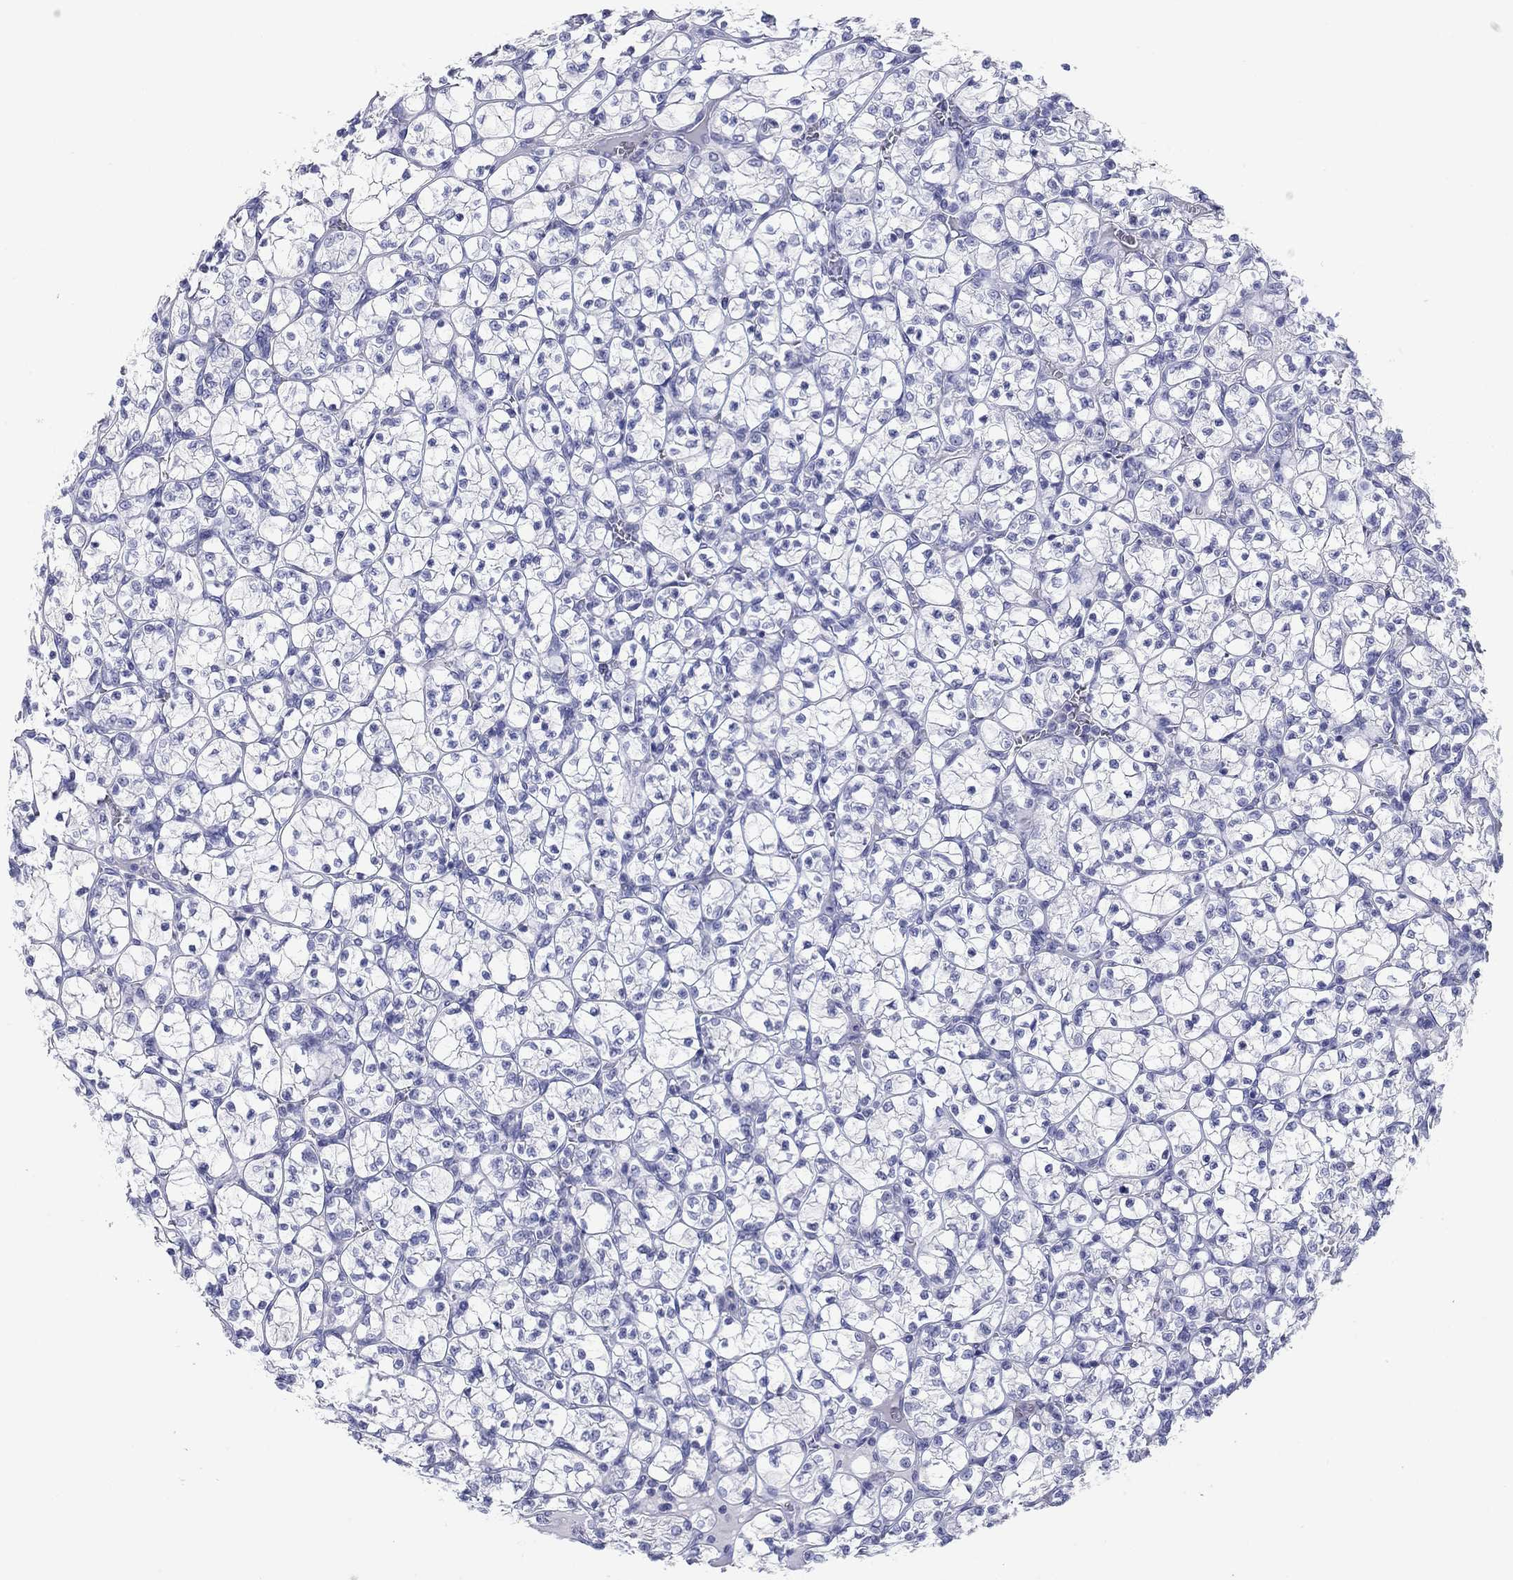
{"staining": {"intensity": "negative", "quantity": "none", "location": "none"}, "tissue": "renal cancer", "cell_type": "Tumor cells", "image_type": "cancer", "snomed": [{"axis": "morphology", "description": "Adenocarcinoma, NOS"}, {"axis": "topography", "description": "Kidney"}], "caption": "High magnification brightfield microscopy of adenocarcinoma (renal) stained with DAB (brown) and counterstained with hematoxylin (blue): tumor cells show no significant positivity.", "gene": "ATP4A", "patient": {"sex": "female", "age": 89}}